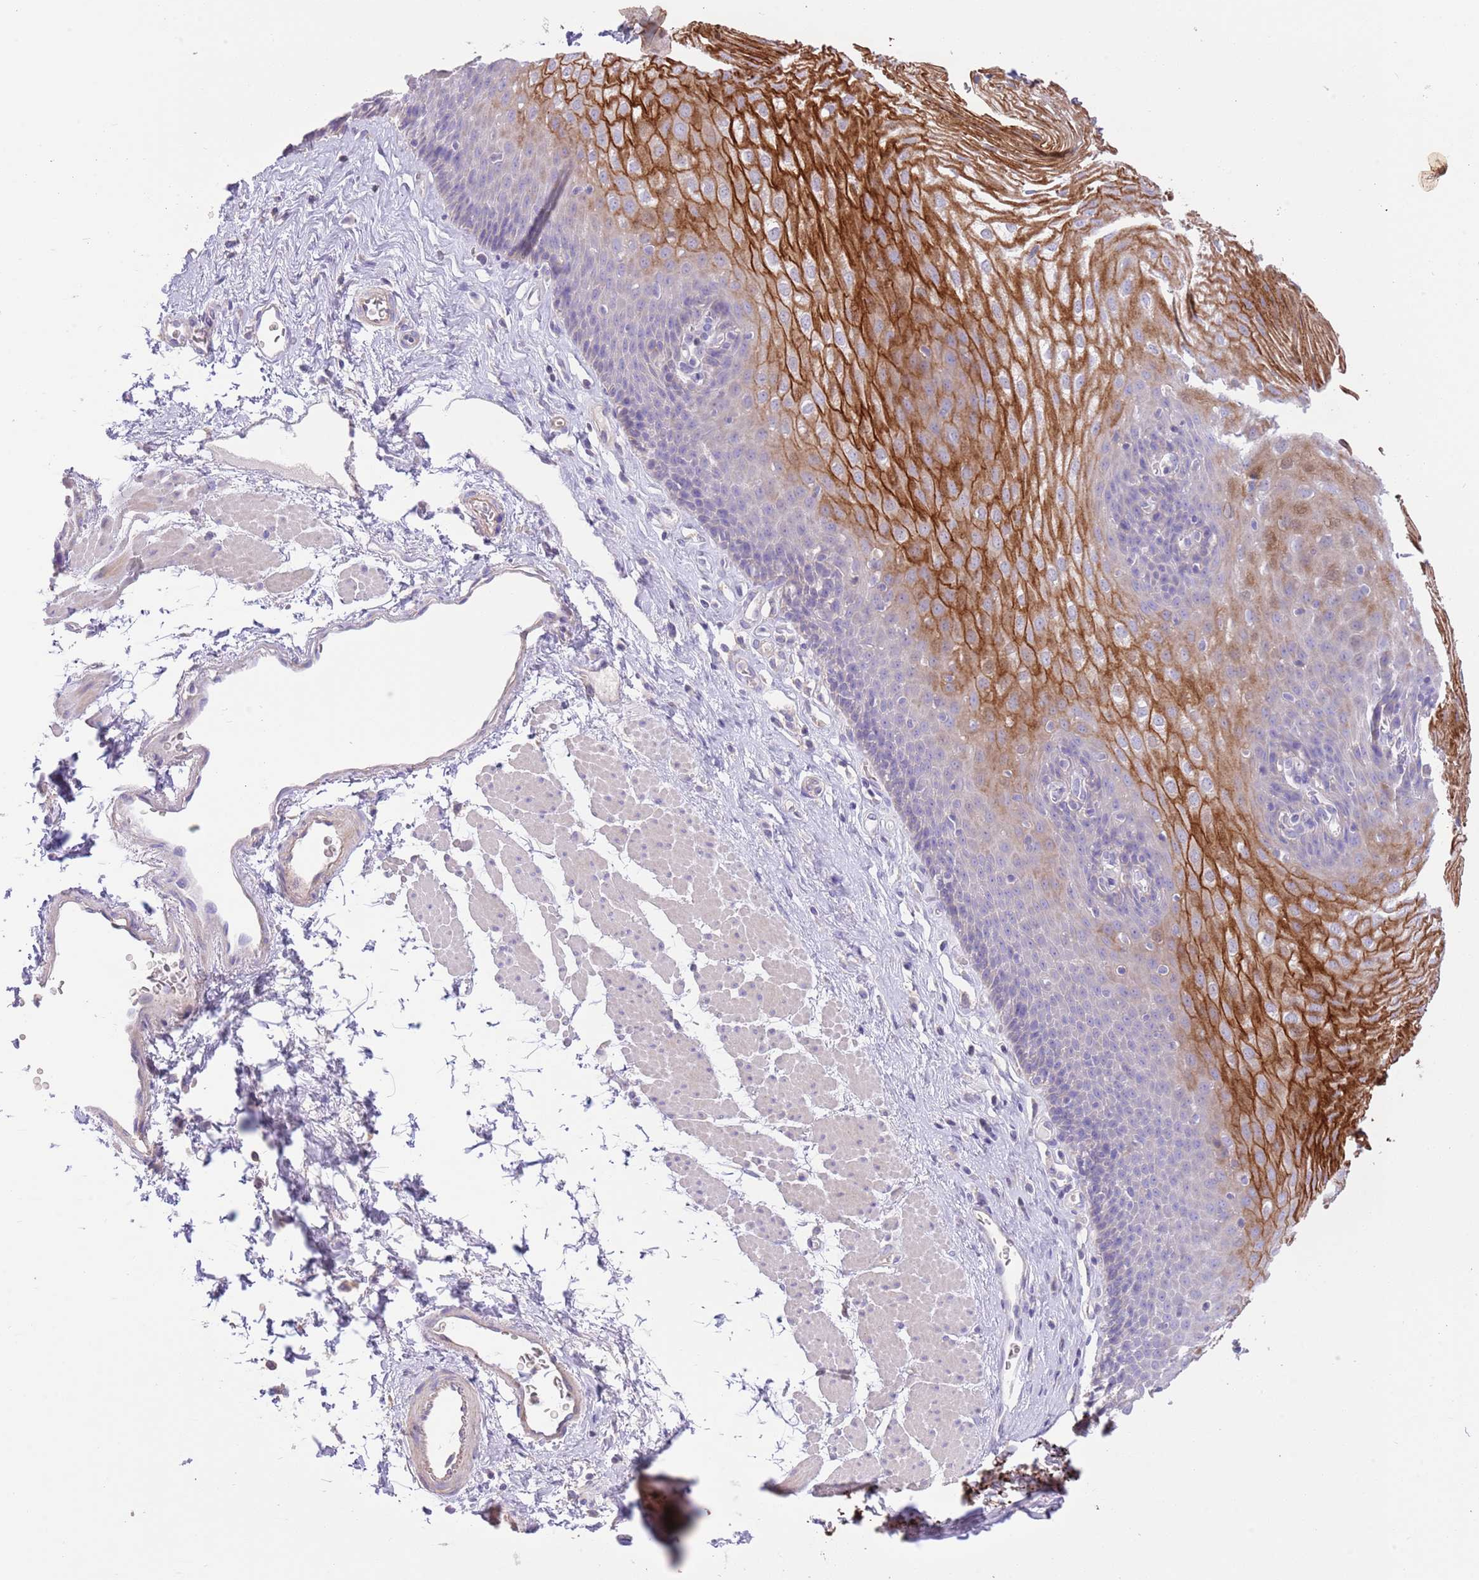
{"staining": {"intensity": "strong", "quantity": "<25%", "location": "cytoplasmic/membranous"}, "tissue": "esophagus", "cell_type": "Squamous epithelial cells", "image_type": "normal", "snomed": [{"axis": "morphology", "description": "Normal tissue, NOS"}, {"axis": "topography", "description": "Esophagus"}], "caption": "The photomicrograph reveals immunohistochemical staining of unremarkable esophagus. There is strong cytoplasmic/membranous staining is present in about <25% of squamous epithelial cells.", "gene": "SFTPA1", "patient": {"sex": "female", "age": 66}}